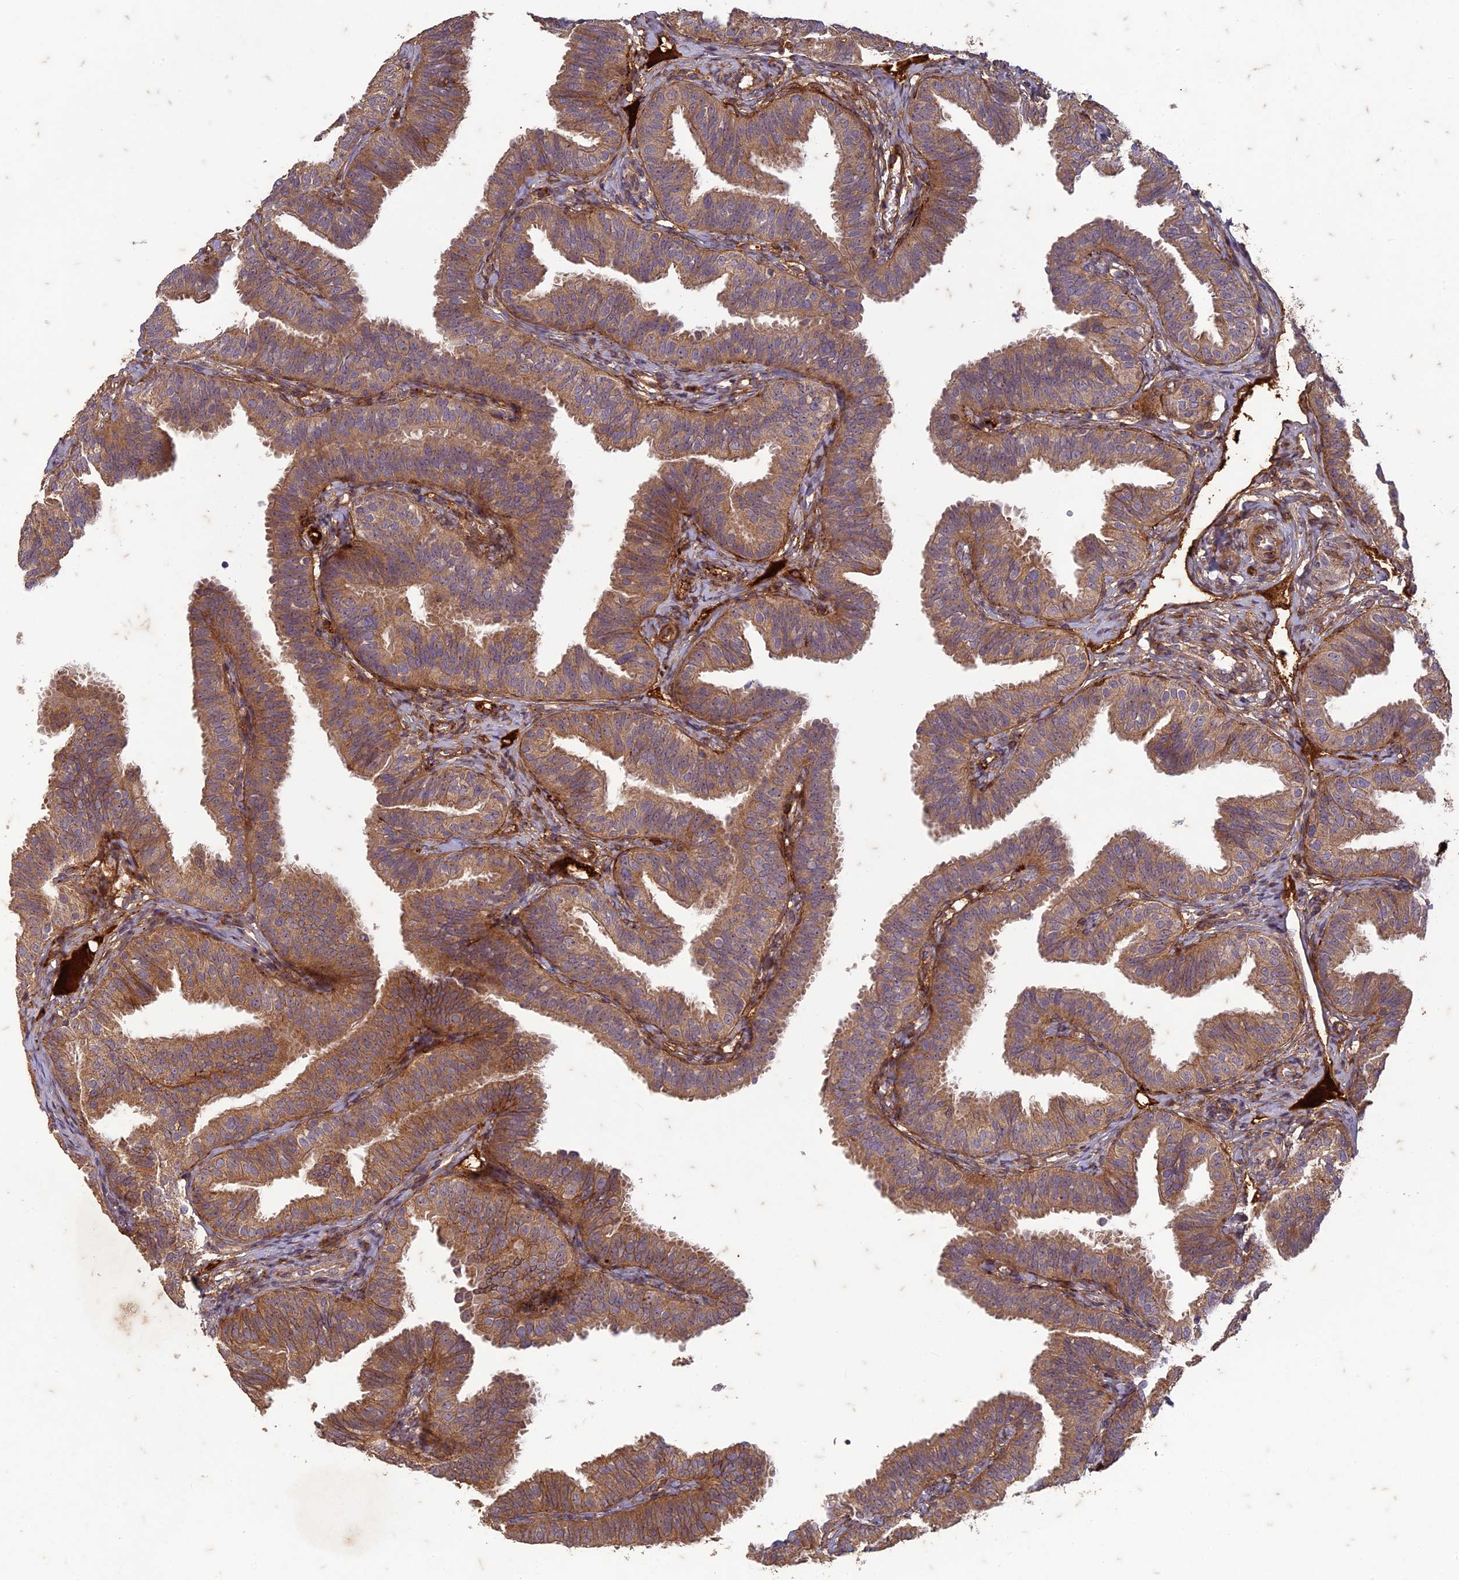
{"staining": {"intensity": "strong", "quantity": ">75%", "location": "cytoplasmic/membranous"}, "tissue": "fallopian tube", "cell_type": "Glandular cells", "image_type": "normal", "snomed": [{"axis": "morphology", "description": "Normal tissue, NOS"}, {"axis": "topography", "description": "Fallopian tube"}], "caption": "Protein analysis of benign fallopian tube shows strong cytoplasmic/membranous staining in approximately >75% of glandular cells. The staining was performed using DAB (3,3'-diaminobenzidine) to visualize the protein expression in brown, while the nuclei were stained in blue with hematoxylin (Magnification: 20x).", "gene": "TCF25", "patient": {"sex": "female", "age": 35}}